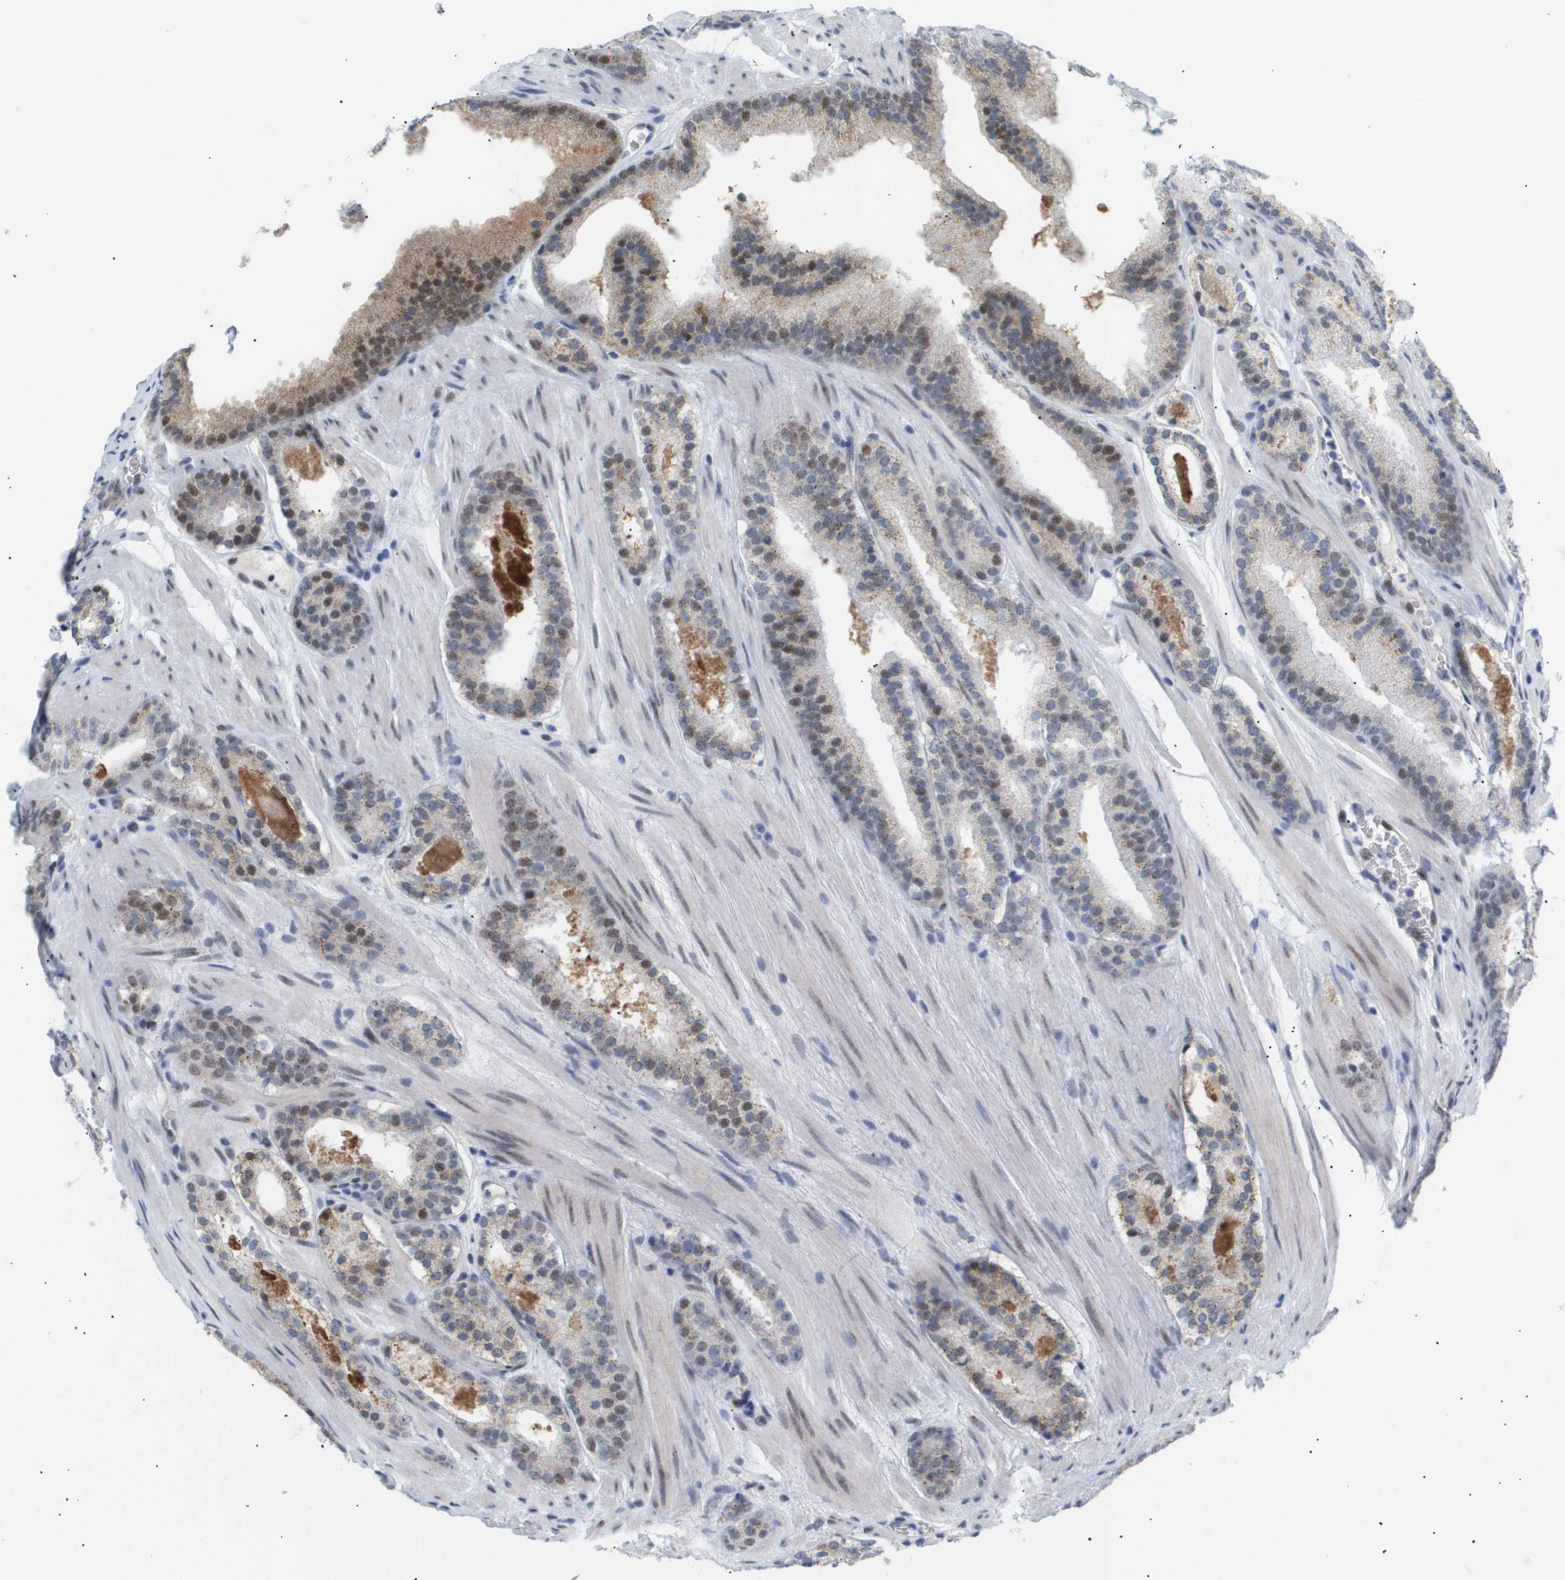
{"staining": {"intensity": "moderate", "quantity": "25%-75%", "location": "nuclear"}, "tissue": "prostate cancer", "cell_type": "Tumor cells", "image_type": "cancer", "snomed": [{"axis": "morphology", "description": "Adenocarcinoma, Low grade"}, {"axis": "topography", "description": "Prostate"}], "caption": "Immunohistochemical staining of prostate cancer exhibits medium levels of moderate nuclear positivity in approximately 25%-75% of tumor cells.", "gene": "PPARD", "patient": {"sex": "male", "age": 69}}